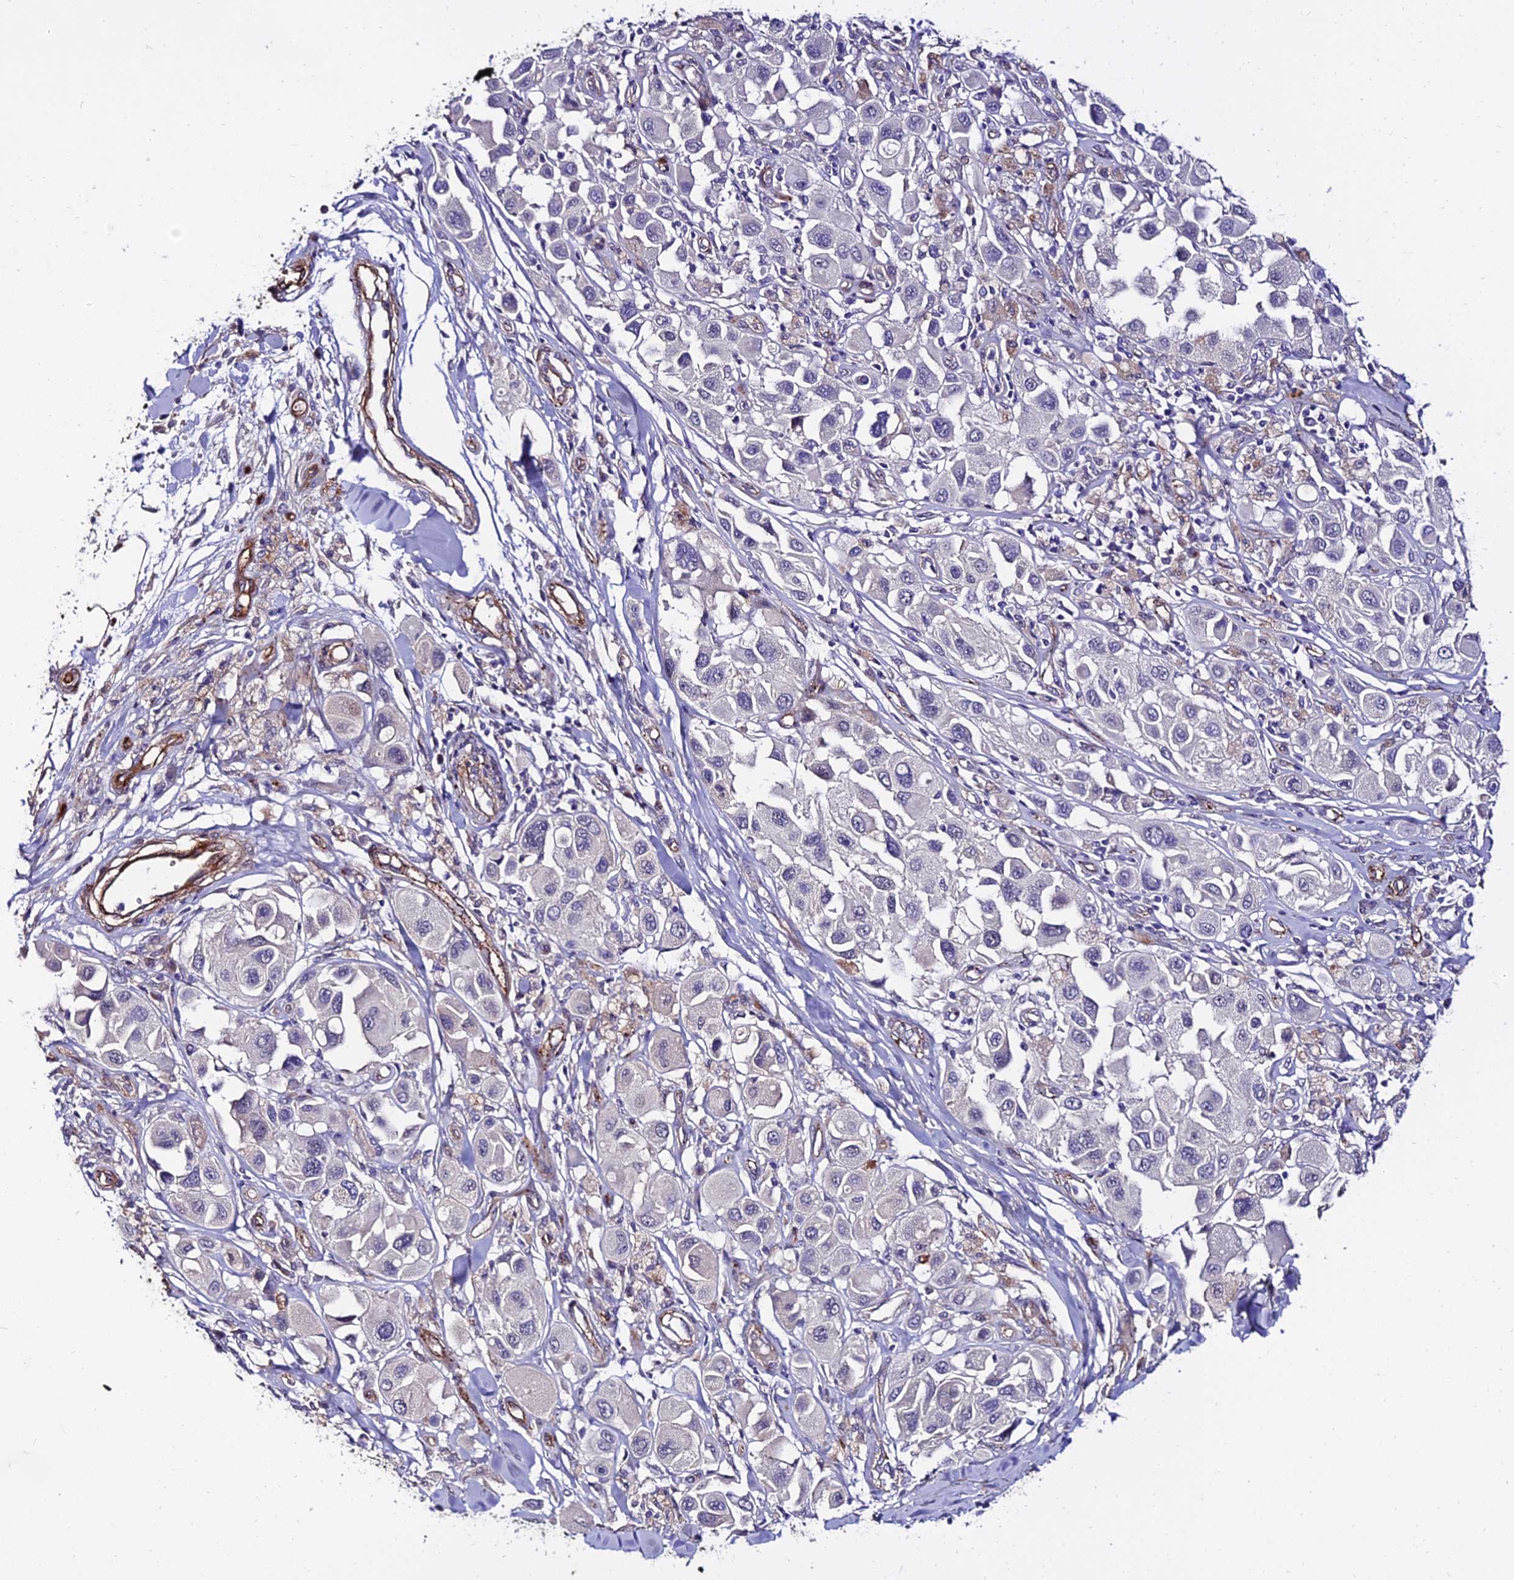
{"staining": {"intensity": "negative", "quantity": "none", "location": "none"}, "tissue": "melanoma", "cell_type": "Tumor cells", "image_type": "cancer", "snomed": [{"axis": "morphology", "description": "Malignant melanoma, Metastatic site"}, {"axis": "topography", "description": "Skin"}], "caption": "High magnification brightfield microscopy of melanoma stained with DAB (brown) and counterstained with hematoxylin (blue): tumor cells show no significant positivity. (DAB immunohistochemistry (IHC) visualized using brightfield microscopy, high magnification).", "gene": "ALDH3B2", "patient": {"sex": "male", "age": 41}}